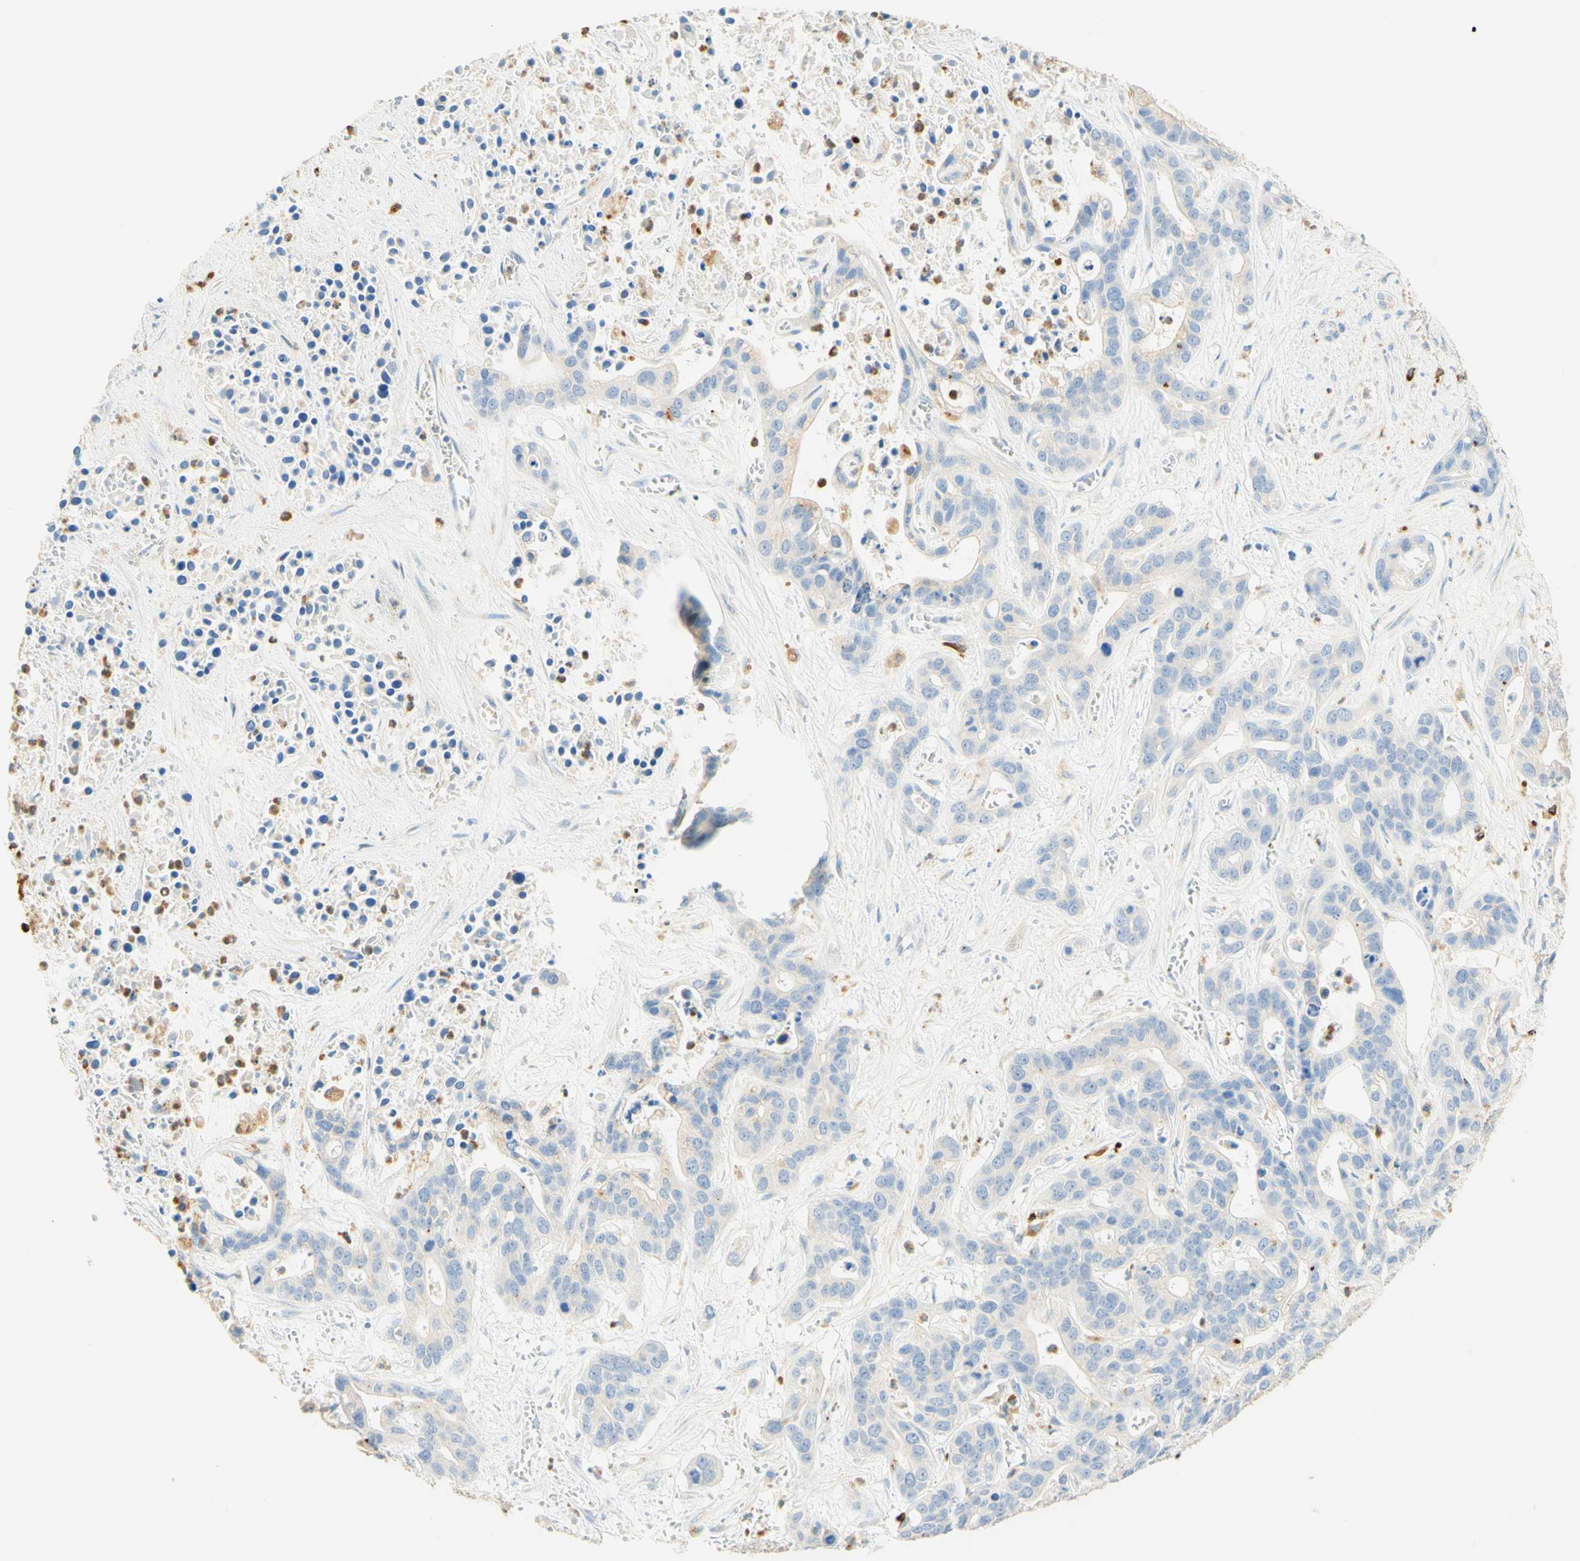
{"staining": {"intensity": "negative", "quantity": "none", "location": "none"}, "tissue": "liver cancer", "cell_type": "Tumor cells", "image_type": "cancer", "snomed": [{"axis": "morphology", "description": "Cholangiocarcinoma"}, {"axis": "topography", "description": "Liver"}], "caption": "DAB (3,3'-diaminobenzidine) immunohistochemical staining of human liver cancer shows no significant positivity in tumor cells. (DAB immunohistochemistry, high magnification).", "gene": "CD63", "patient": {"sex": "female", "age": 65}}